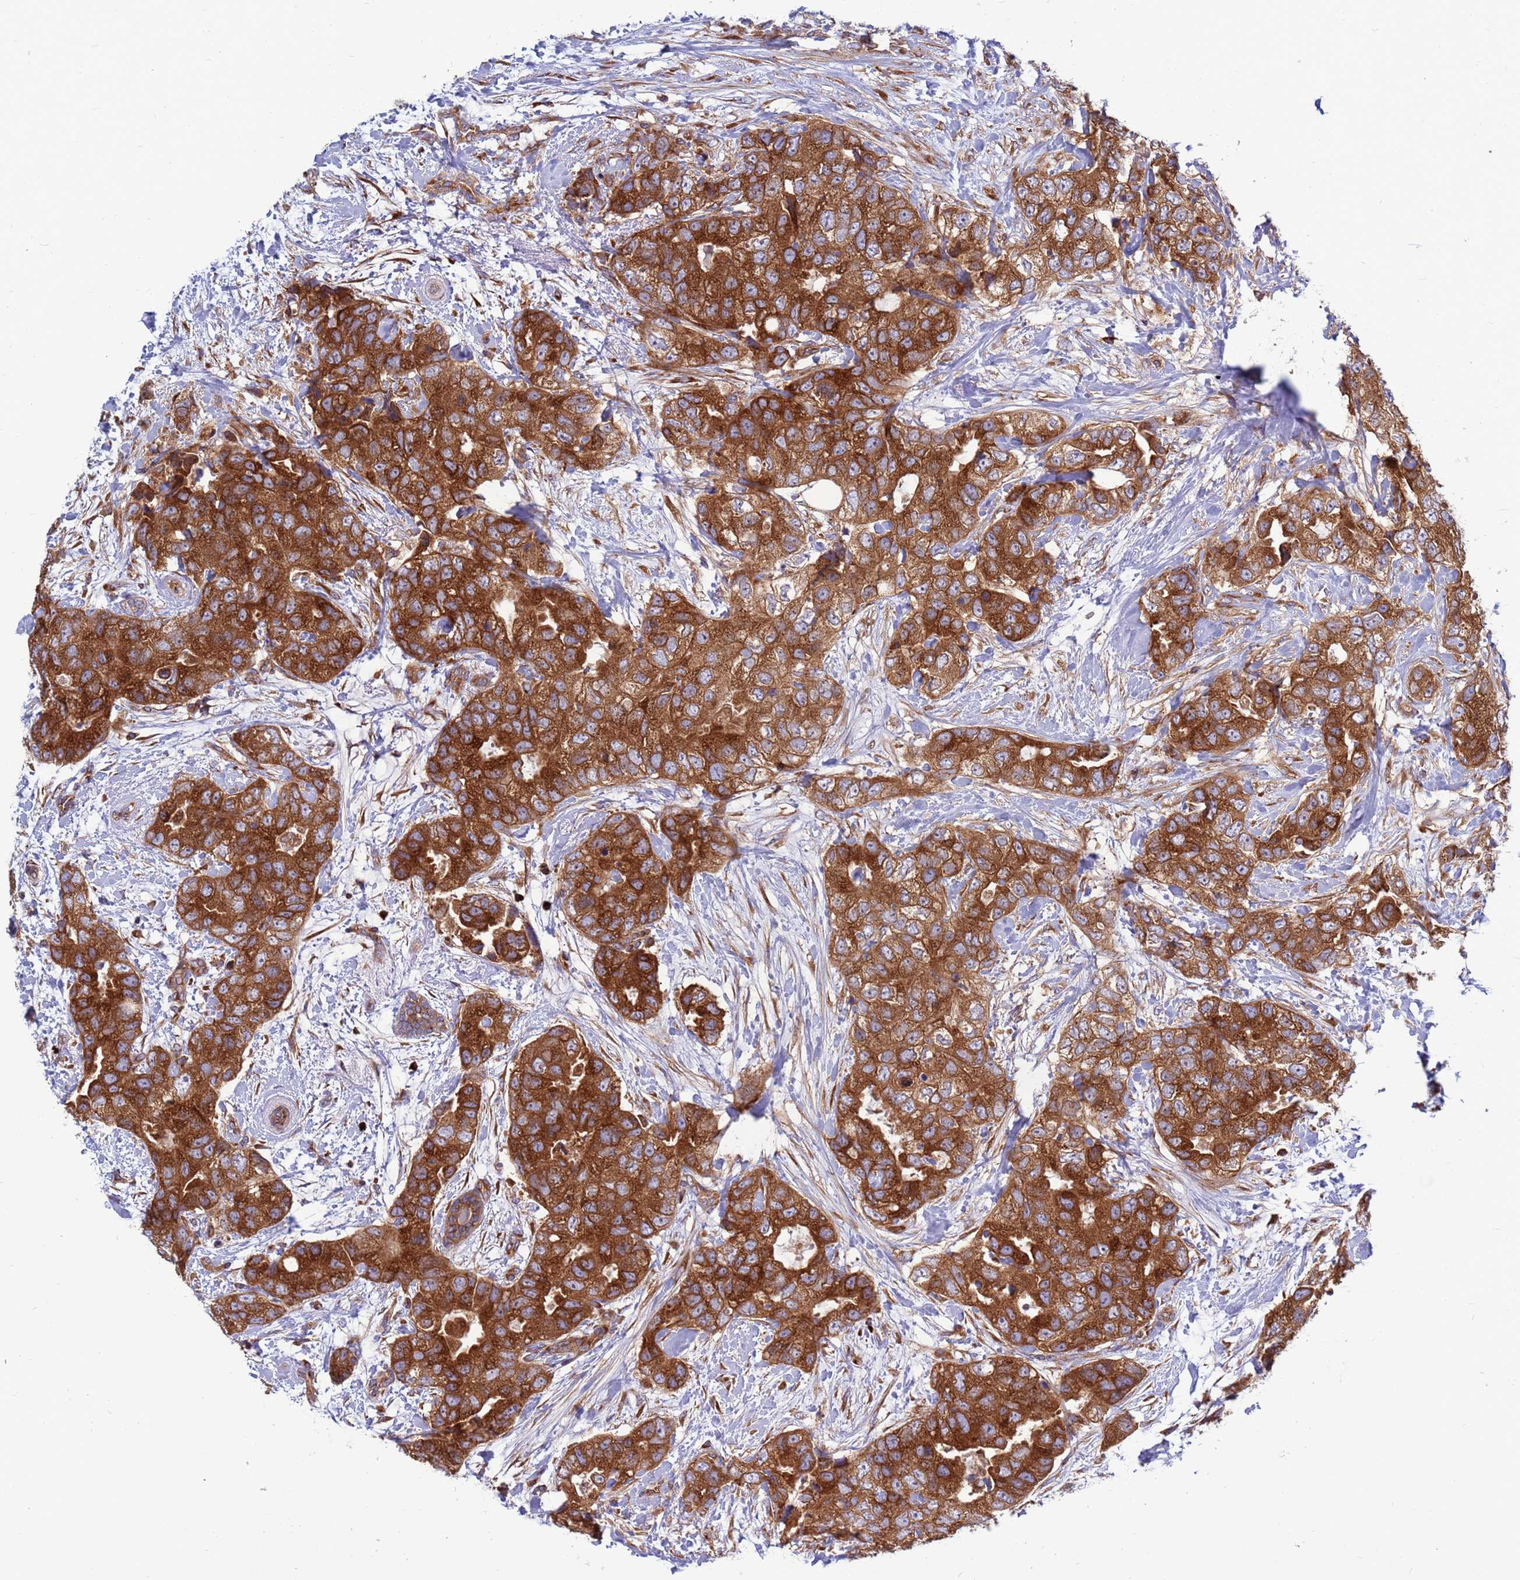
{"staining": {"intensity": "strong", "quantity": ">75%", "location": "cytoplasmic/membranous"}, "tissue": "breast cancer", "cell_type": "Tumor cells", "image_type": "cancer", "snomed": [{"axis": "morphology", "description": "Duct carcinoma"}, {"axis": "topography", "description": "Breast"}], "caption": "Immunohistochemical staining of breast cancer demonstrates high levels of strong cytoplasmic/membranous protein positivity in about >75% of tumor cells.", "gene": "ZC3HAV1", "patient": {"sex": "female", "age": 62}}